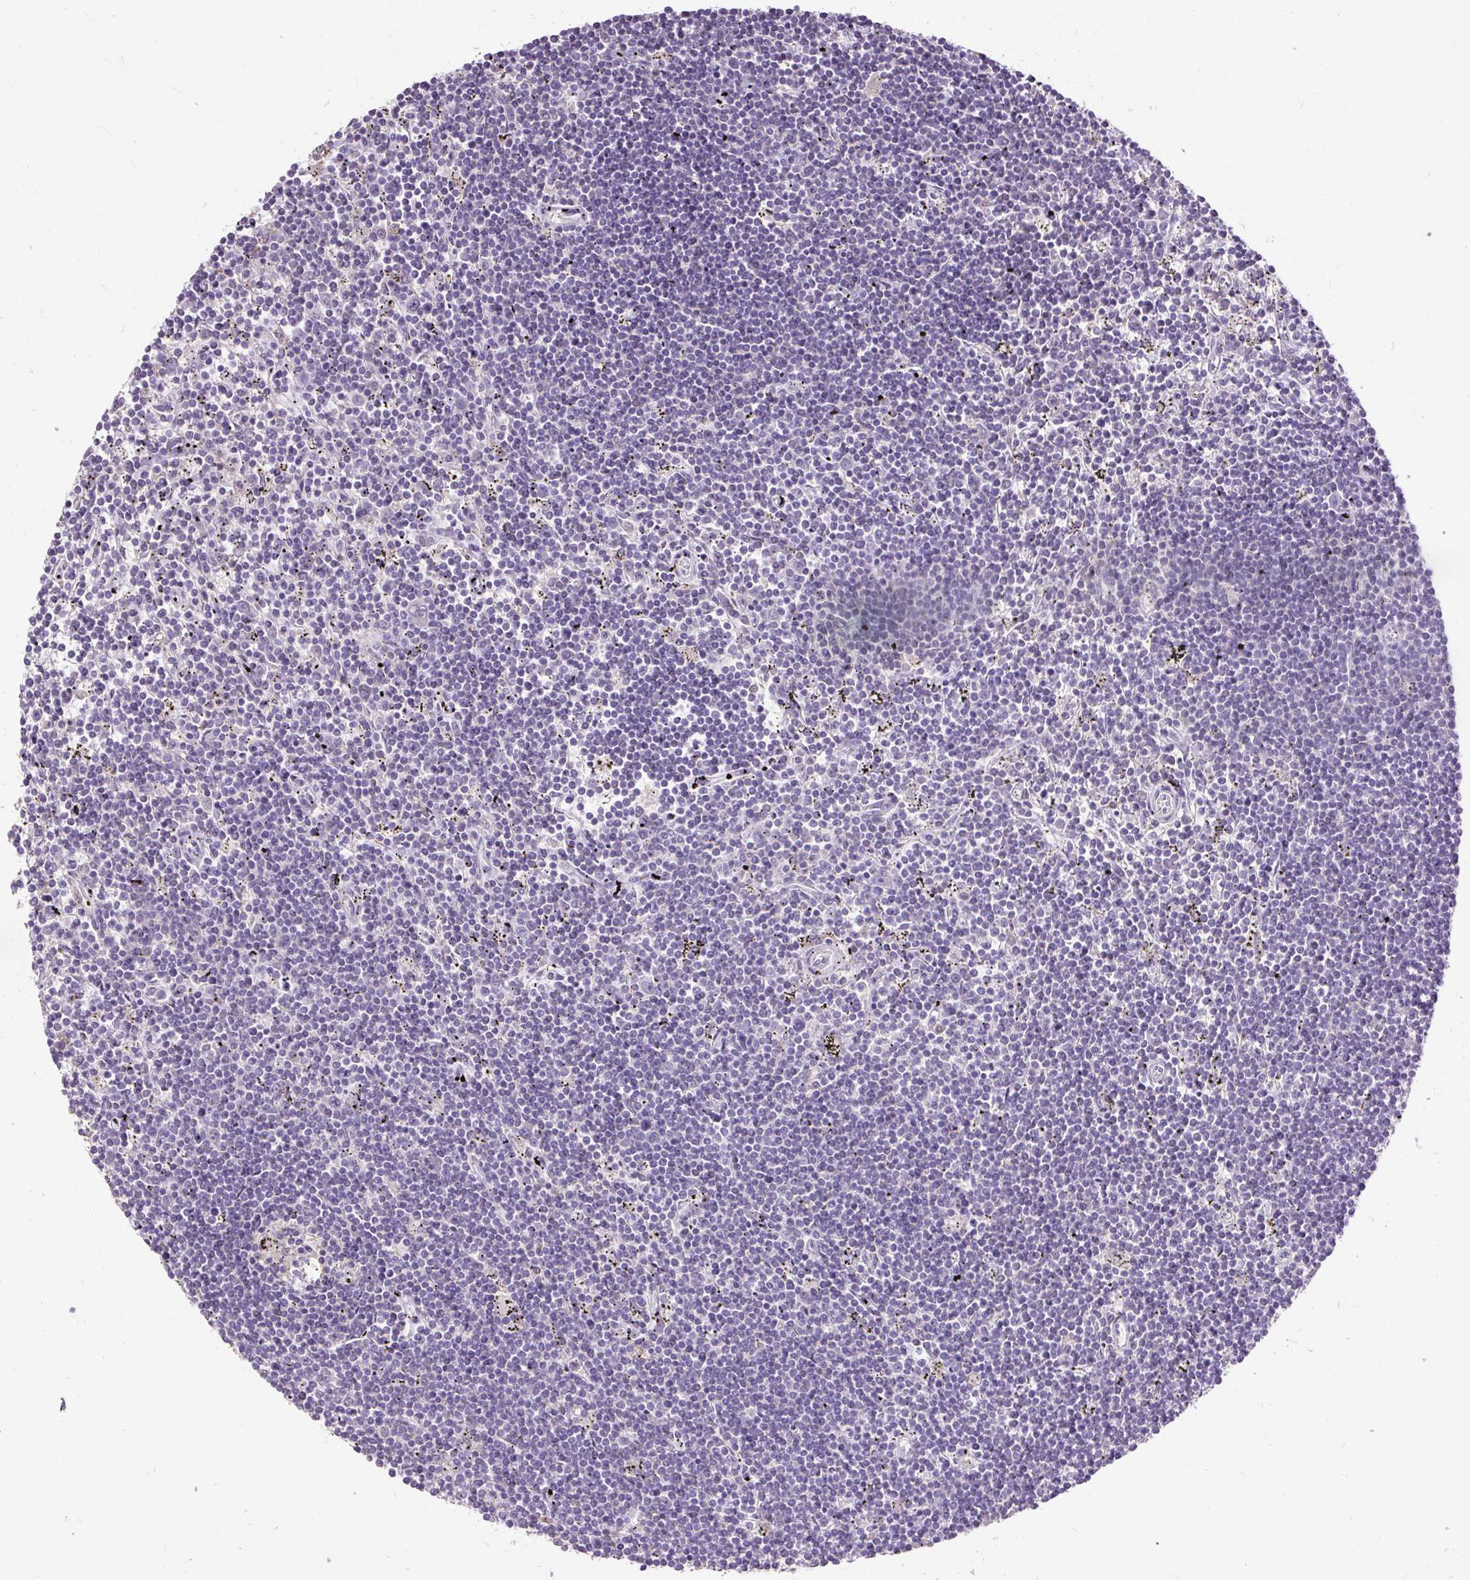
{"staining": {"intensity": "negative", "quantity": "none", "location": "none"}, "tissue": "lymphoma", "cell_type": "Tumor cells", "image_type": "cancer", "snomed": [{"axis": "morphology", "description": "Malignant lymphoma, non-Hodgkin's type, Low grade"}, {"axis": "topography", "description": "Spleen"}], "caption": "Lymphoma stained for a protein using immunohistochemistry (IHC) reveals no expression tumor cells.", "gene": "GBX1", "patient": {"sex": "male", "age": 76}}